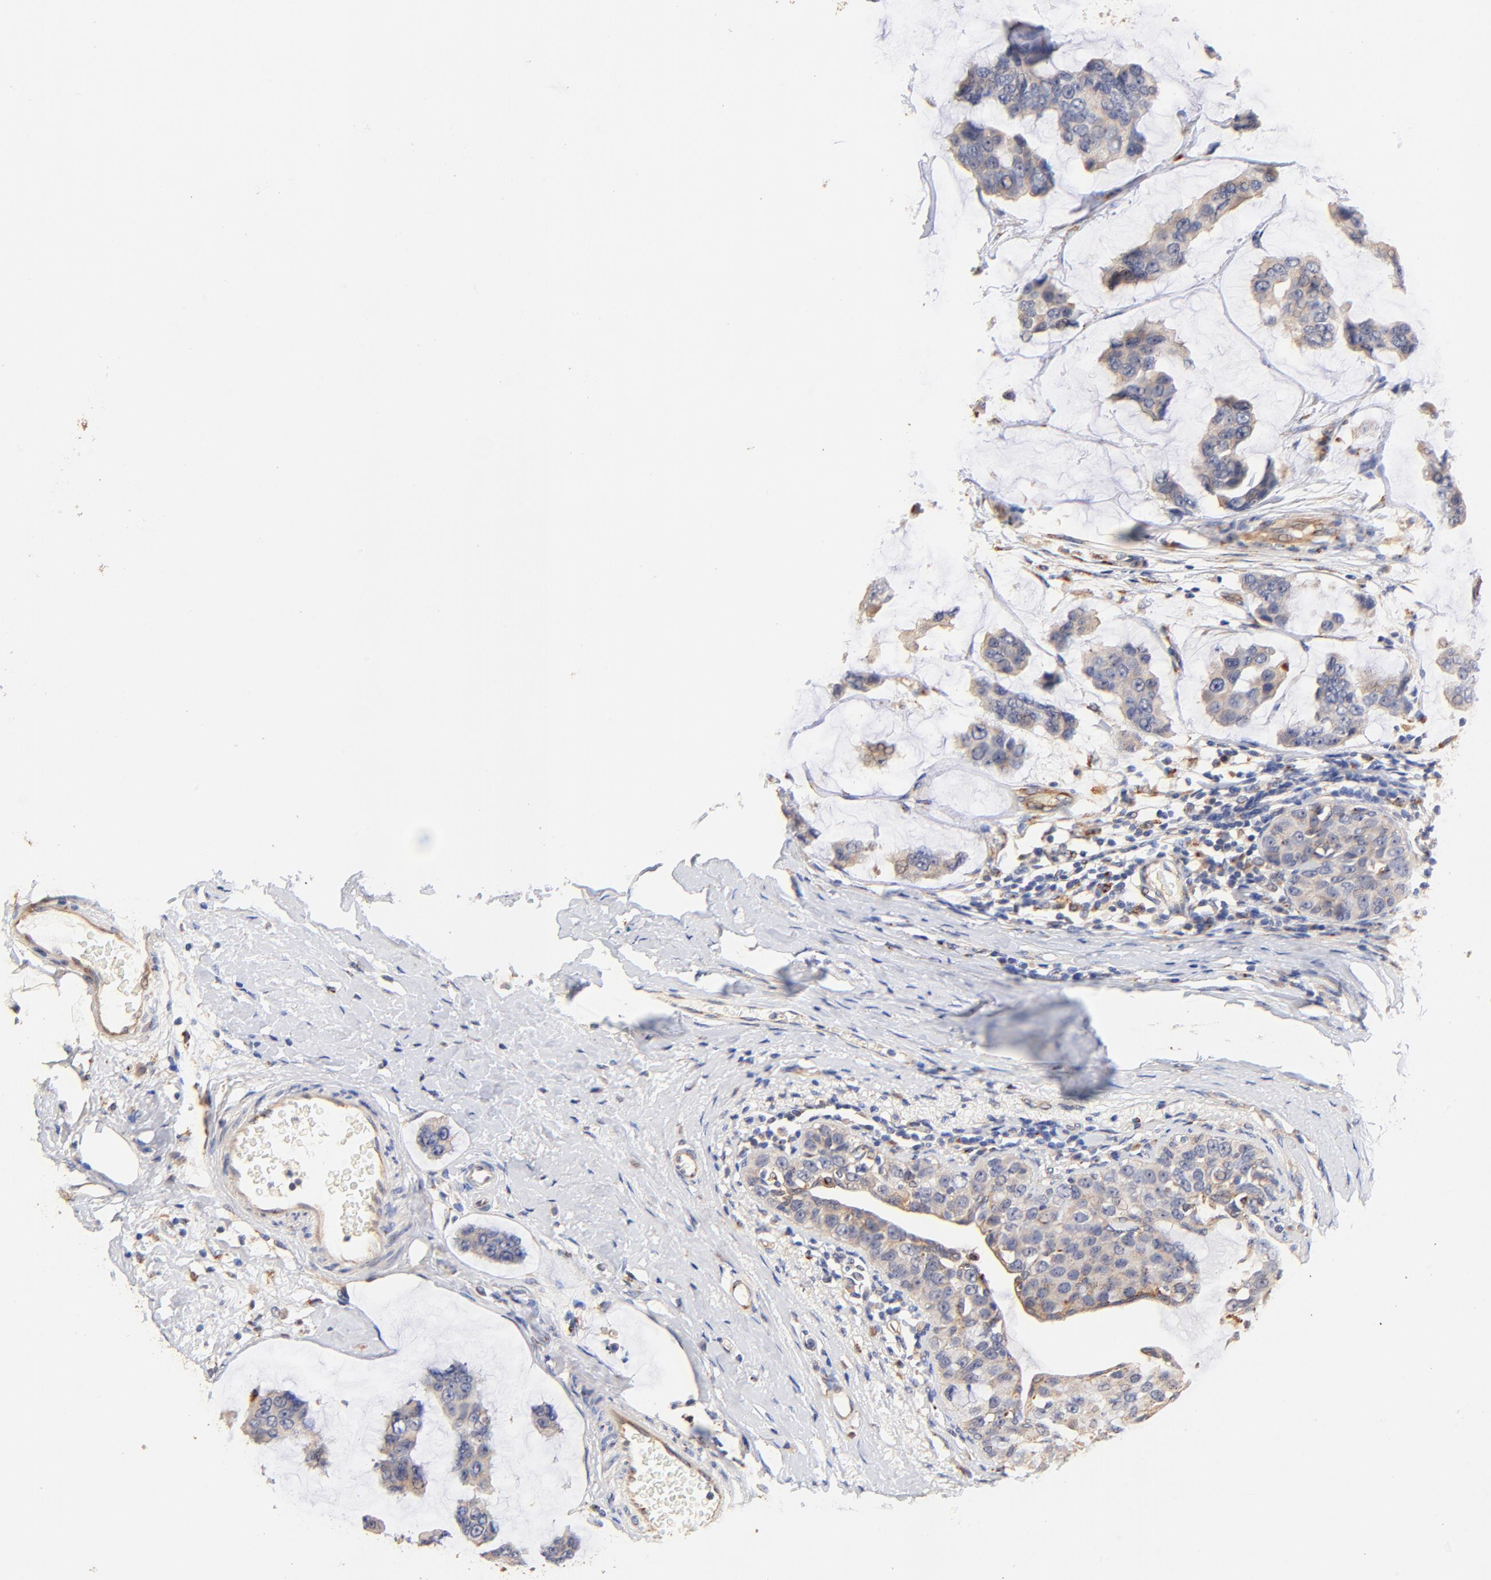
{"staining": {"intensity": "weak", "quantity": ">75%", "location": "cytoplasmic/membranous"}, "tissue": "breast cancer", "cell_type": "Tumor cells", "image_type": "cancer", "snomed": [{"axis": "morphology", "description": "Normal tissue, NOS"}, {"axis": "morphology", "description": "Duct carcinoma"}, {"axis": "topography", "description": "Breast"}], "caption": "This histopathology image shows breast intraductal carcinoma stained with IHC to label a protein in brown. The cytoplasmic/membranous of tumor cells show weak positivity for the protein. Nuclei are counter-stained blue.", "gene": "FMNL3", "patient": {"sex": "female", "age": 50}}